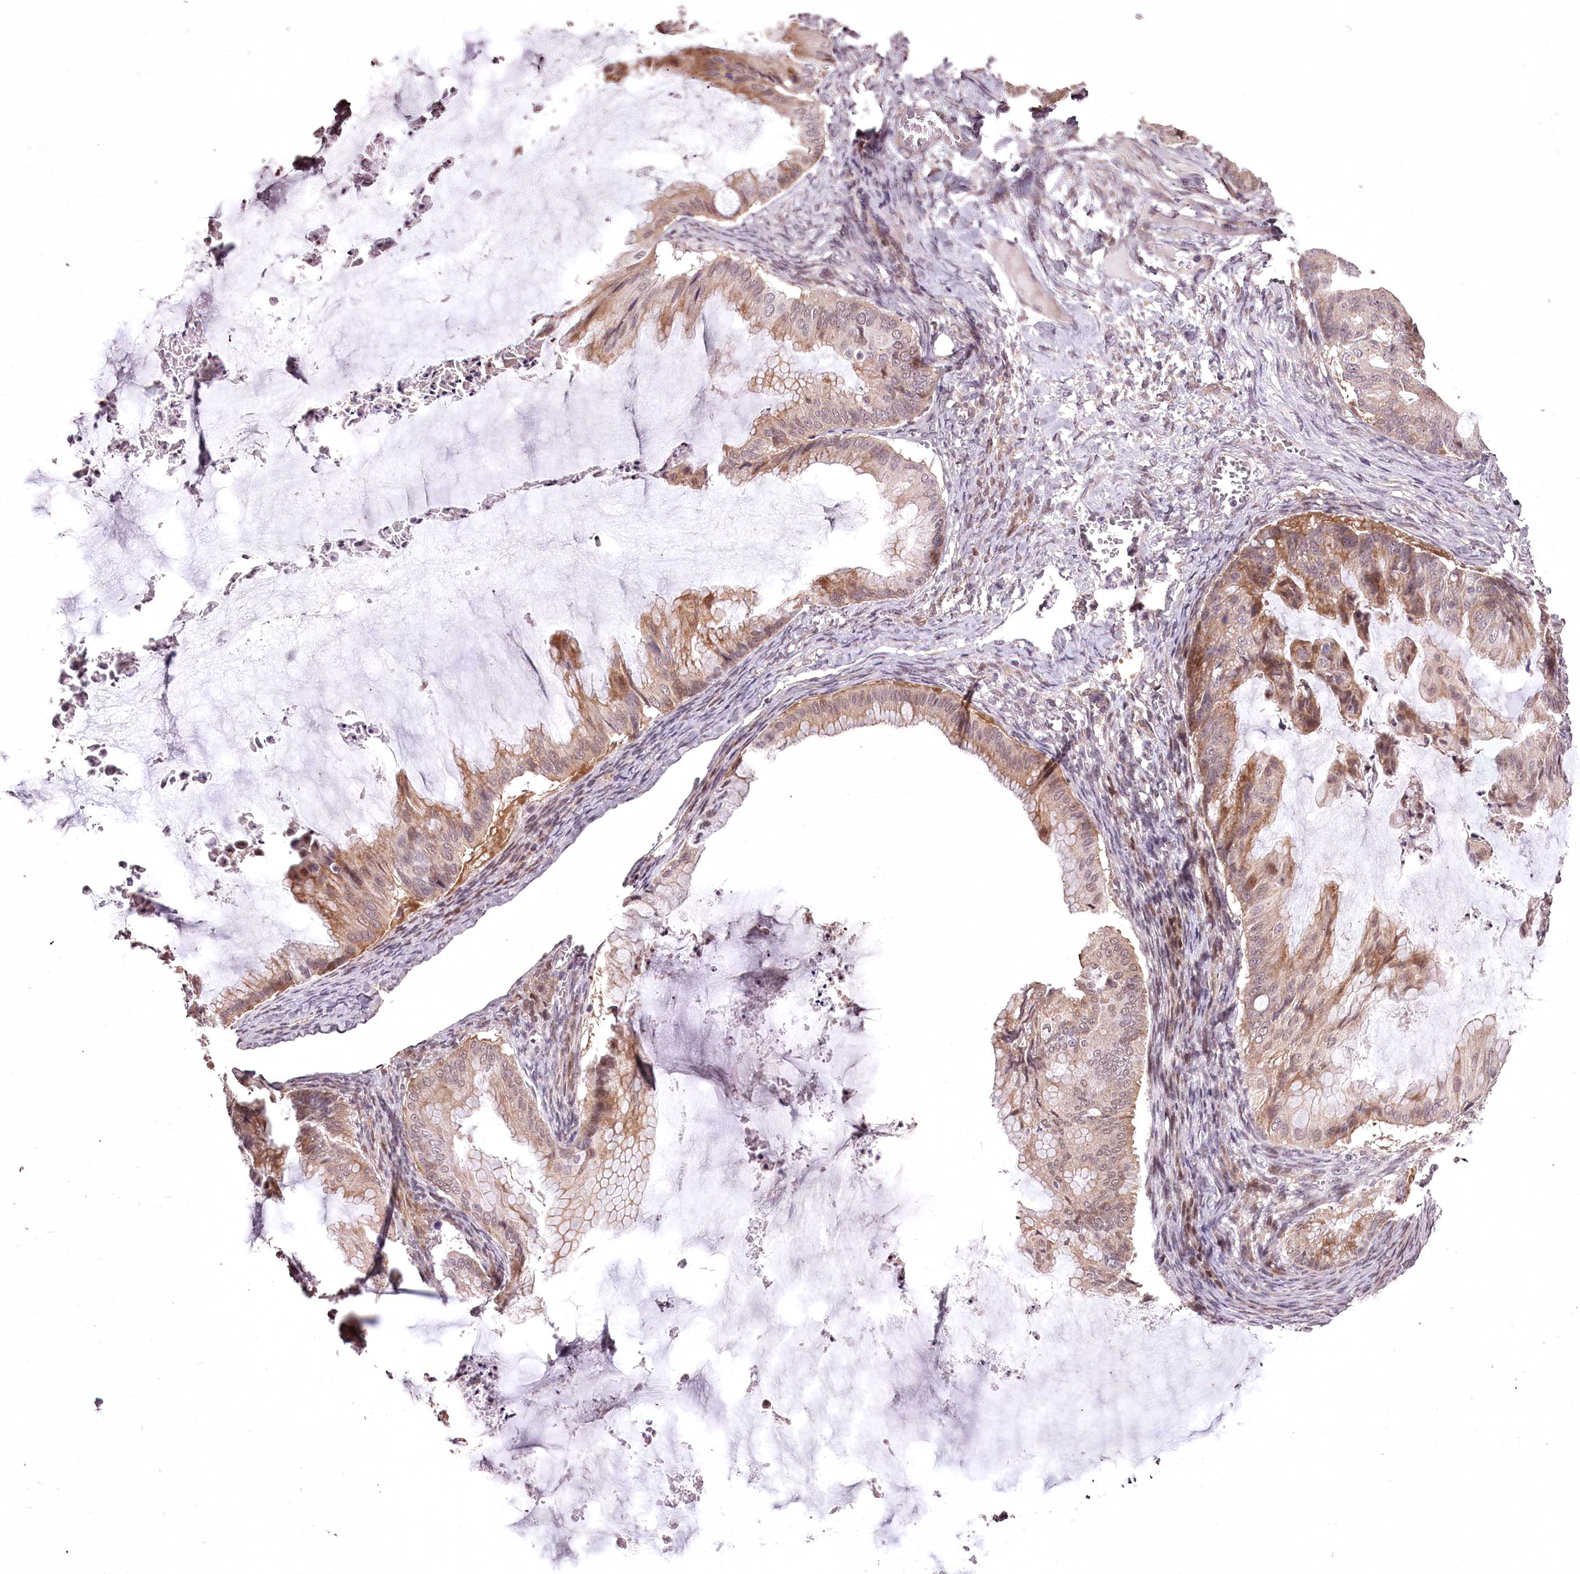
{"staining": {"intensity": "moderate", "quantity": "25%-75%", "location": "cytoplasmic/membranous"}, "tissue": "ovarian cancer", "cell_type": "Tumor cells", "image_type": "cancer", "snomed": [{"axis": "morphology", "description": "Cystadenocarcinoma, mucinous, NOS"}, {"axis": "topography", "description": "Ovary"}], "caption": "Protein expression analysis of ovarian cancer demonstrates moderate cytoplasmic/membranous staining in about 25%-75% of tumor cells.", "gene": "ADRA1D", "patient": {"sex": "female", "age": 71}}